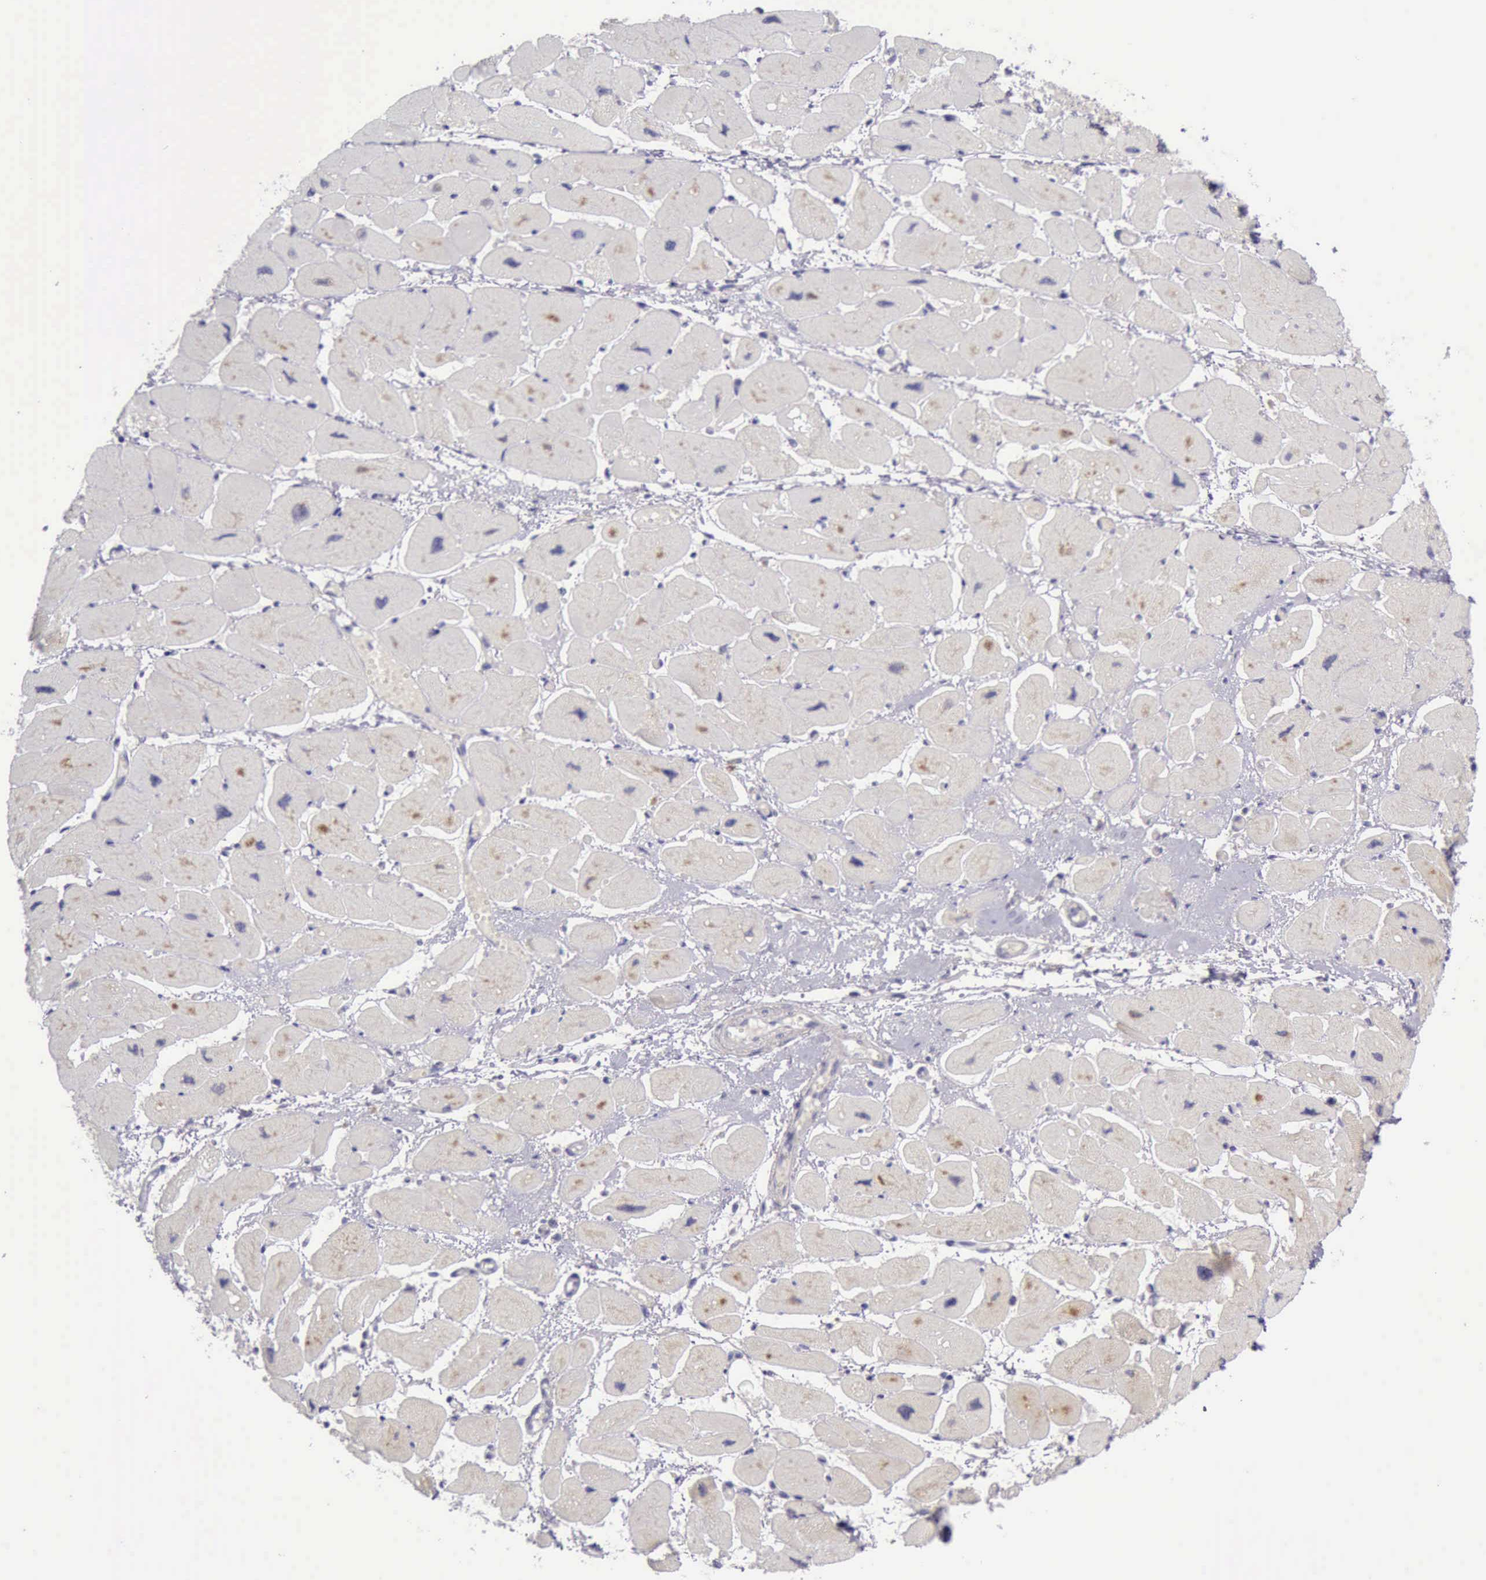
{"staining": {"intensity": "weak", "quantity": "<25%", "location": "cytoplasmic/membranous"}, "tissue": "heart muscle", "cell_type": "Cardiomyocytes", "image_type": "normal", "snomed": [{"axis": "morphology", "description": "Normal tissue, NOS"}, {"axis": "topography", "description": "Heart"}], "caption": "Immunohistochemistry of normal heart muscle shows no staining in cardiomyocytes. (Brightfield microscopy of DAB immunohistochemistry at high magnification).", "gene": "ARNT2", "patient": {"sex": "female", "age": 54}}